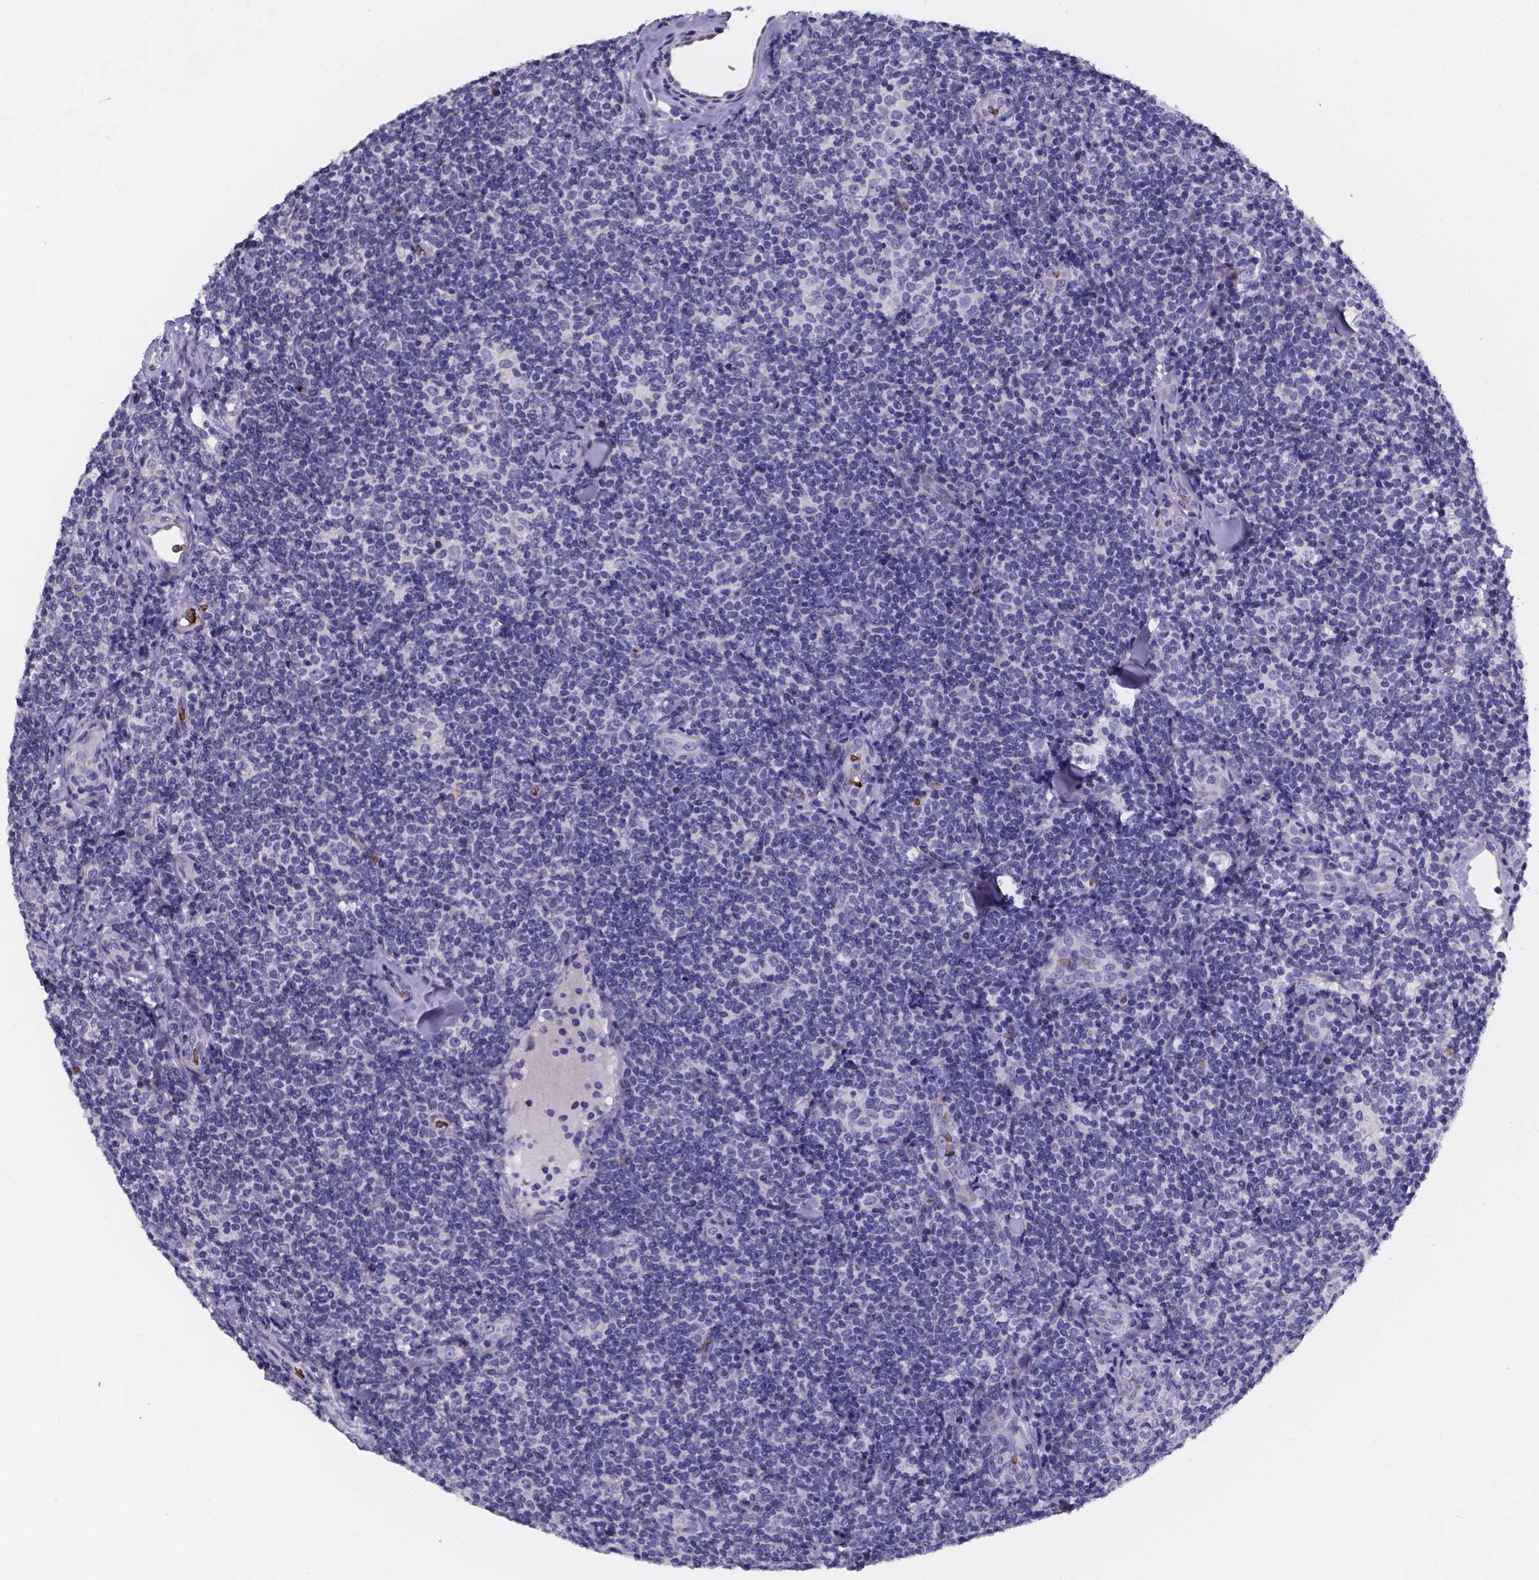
{"staining": {"intensity": "negative", "quantity": "none", "location": "none"}, "tissue": "lymphoma", "cell_type": "Tumor cells", "image_type": "cancer", "snomed": [{"axis": "morphology", "description": "Malignant lymphoma, non-Hodgkin's type, Low grade"}, {"axis": "topography", "description": "Lymph node"}], "caption": "Immunohistochemical staining of human lymphoma reveals no significant expression in tumor cells.", "gene": "GABRA3", "patient": {"sex": "female", "age": 56}}